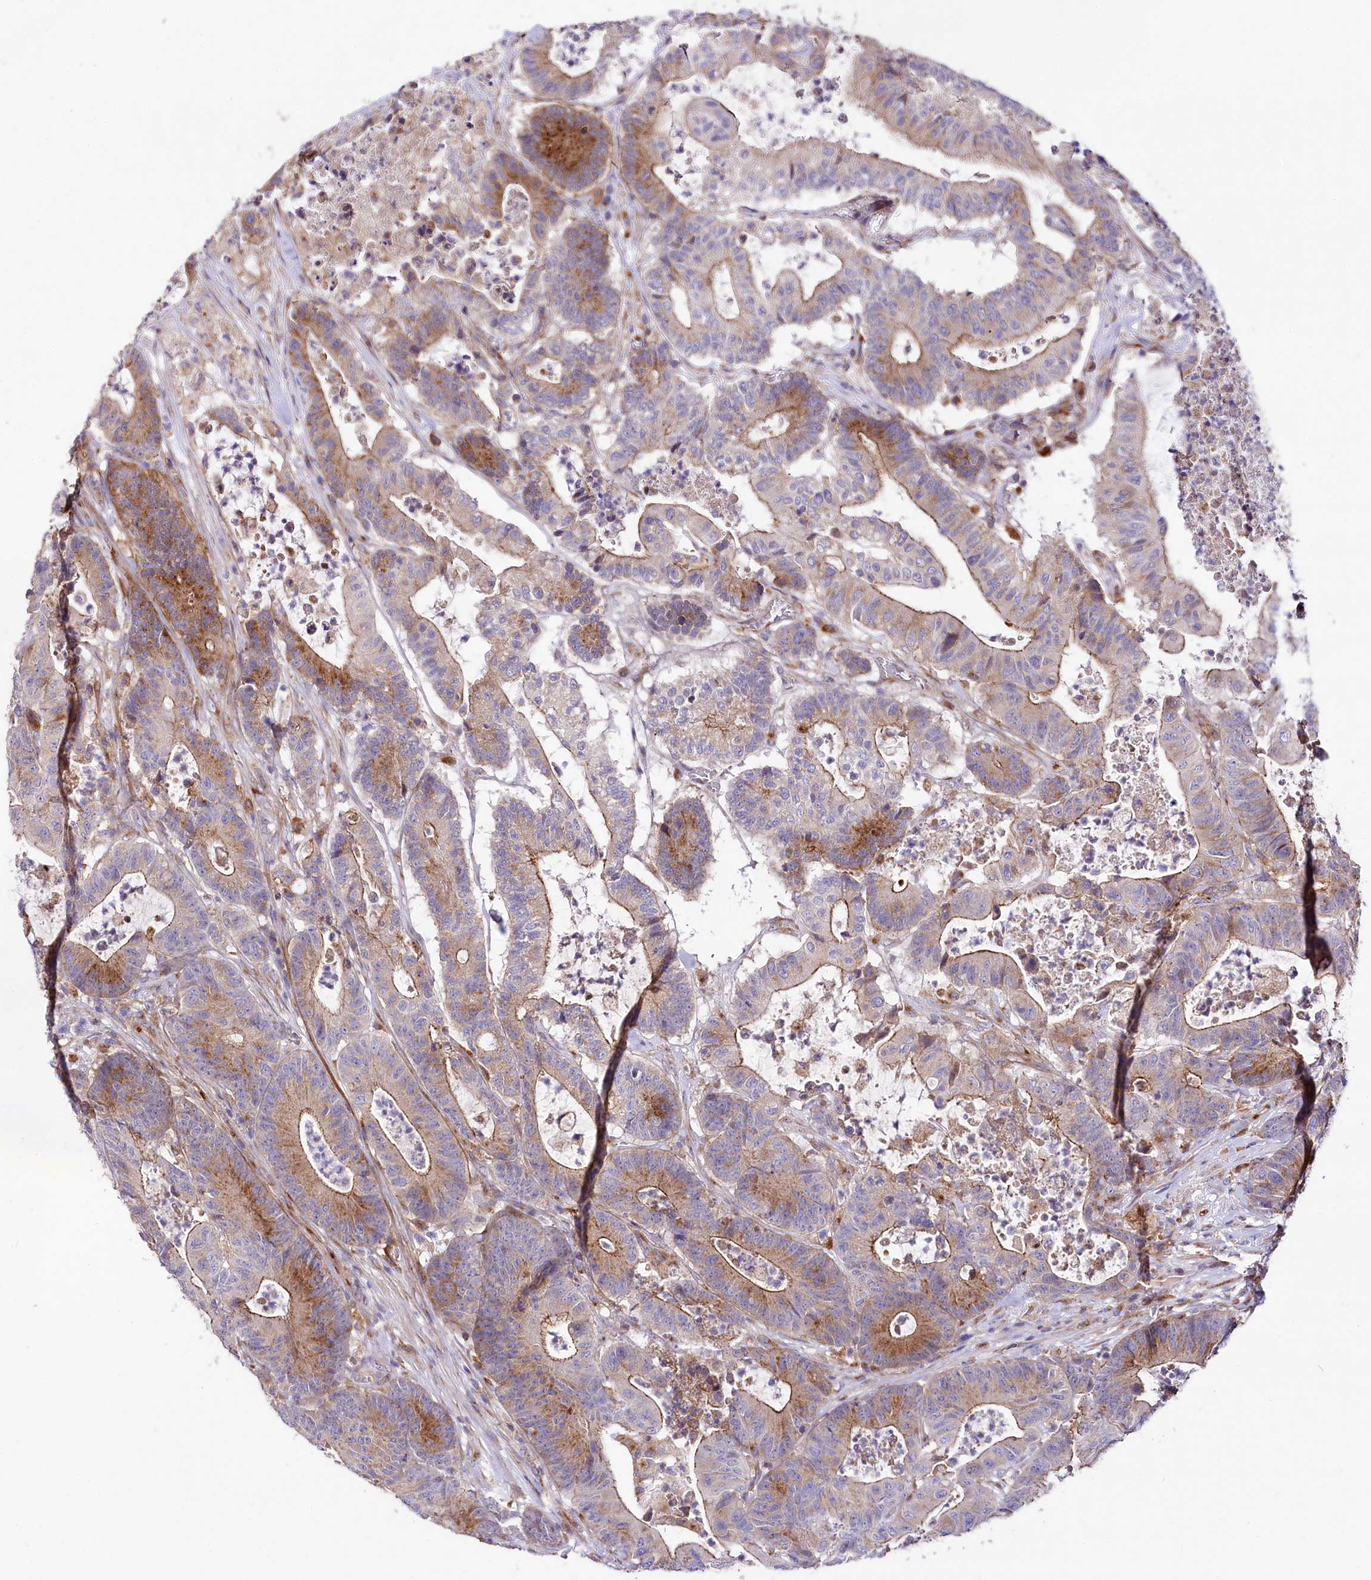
{"staining": {"intensity": "moderate", "quantity": ">75%", "location": "cytoplasmic/membranous"}, "tissue": "colorectal cancer", "cell_type": "Tumor cells", "image_type": "cancer", "snomed": [{"axis": "morphology", "description": "Adenocarcinoma, NOS"}, {"axis": "topography", "description": "Colon"}], "caption": "About >75% of tumor cells in colorectal cancer (adenocarcinoma) exhibit moderate cytoplasmic/membranous protein staining as visualized by brown immunohistochemical staining.", "gene": "STX6", "patient": {"sex": "female", "age": 84}}